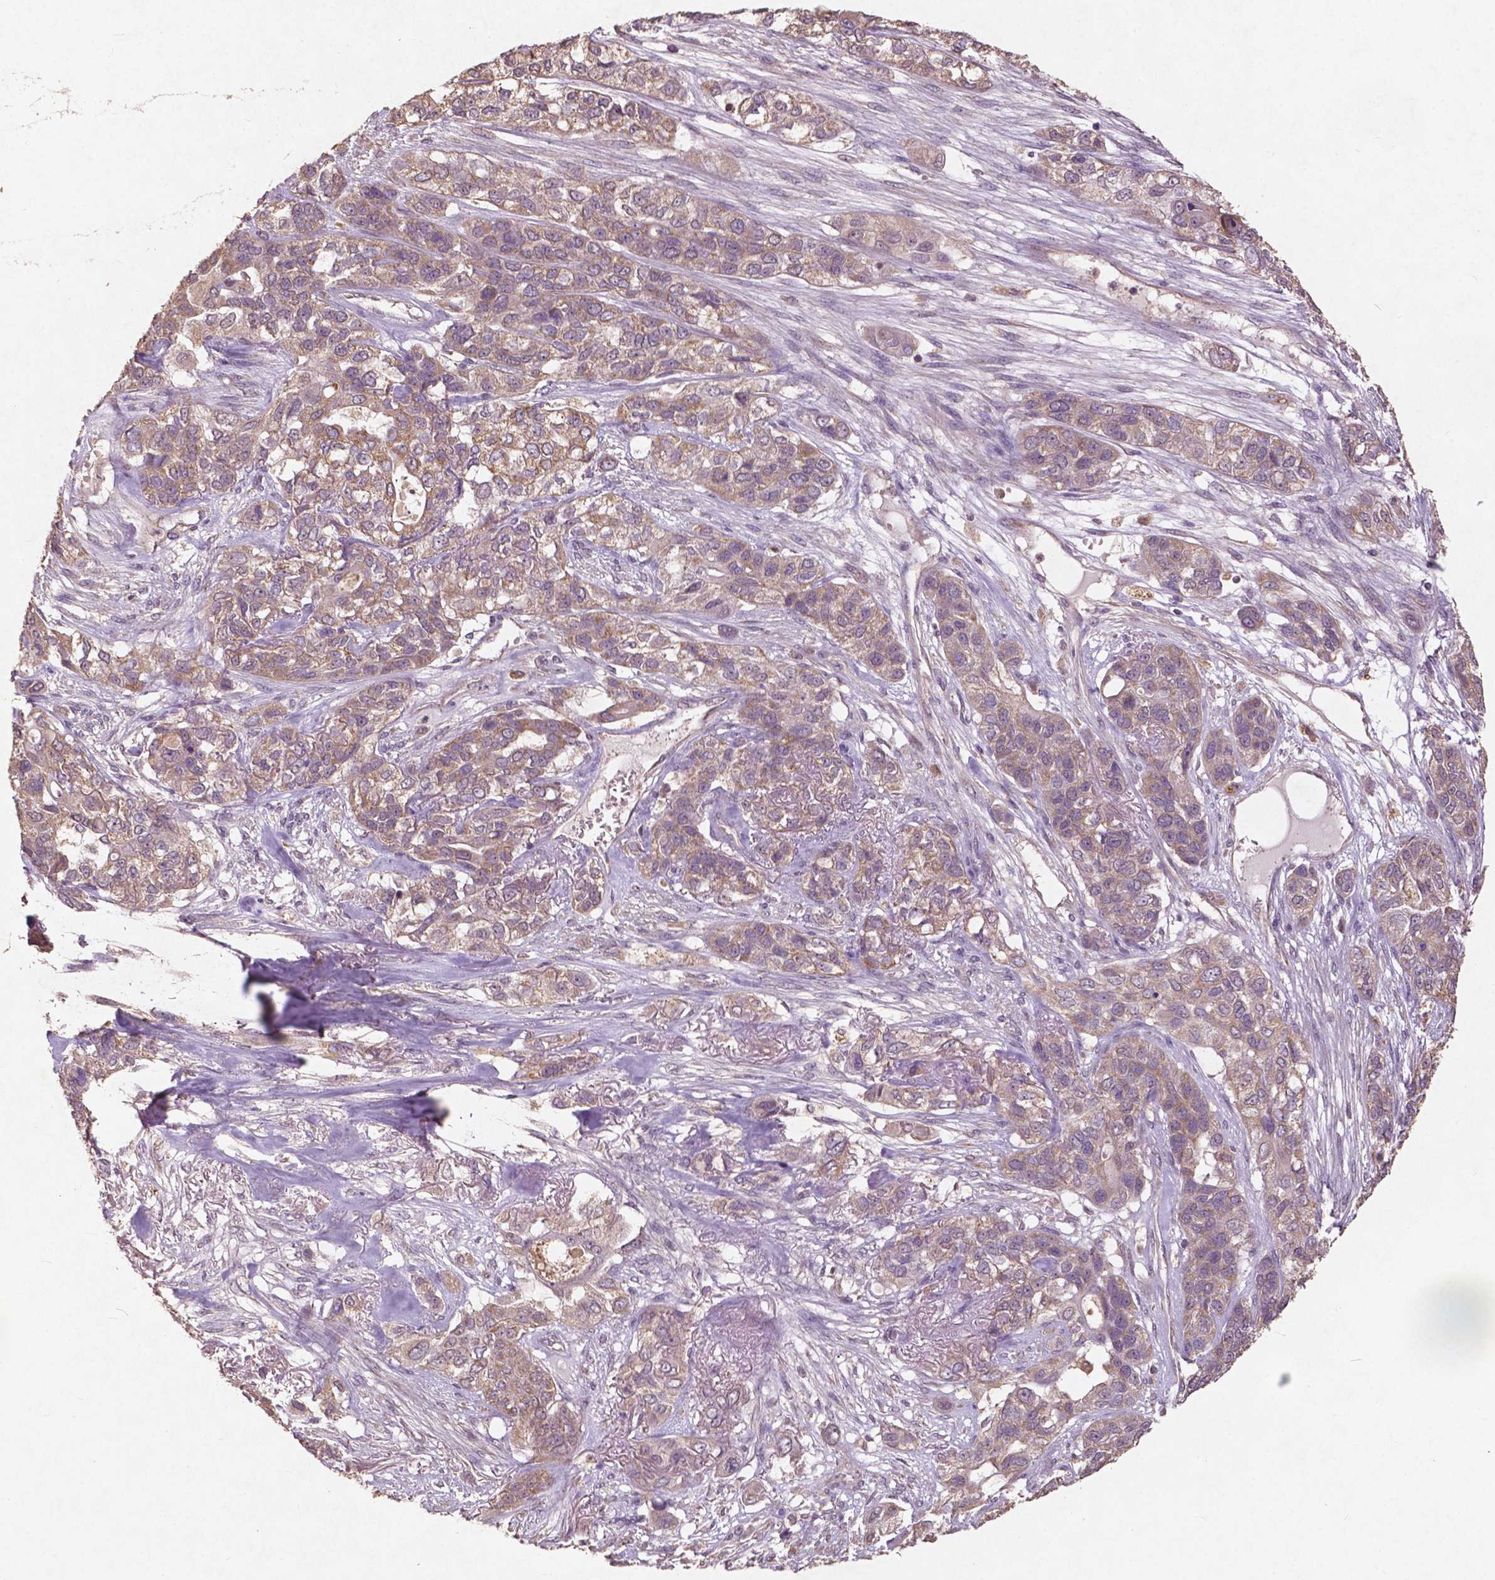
{"staining": {"intensity": "moderate", "quantity": ">75%", "location": "cytoplasmic/membranous"}, "tissue": "lung cancer", "cell_type": "Tumor cells", "image_type": "cancer", "snomed": [{"axis": "morphology", "description": "Squamous cell carcinoma, NOS"}, {"axis": "topography", "description": "Lung"}], "caption": "Lung cancer (squamous cell carcinoma) stained for a protein reveals moderate cytoplasmic/membranous positivity in tumor cells. (IHC, brightfield microscopy, high magnification).", "gene": "ST6GALNAC5", "patient": {"sex": "female", "age": 70}}